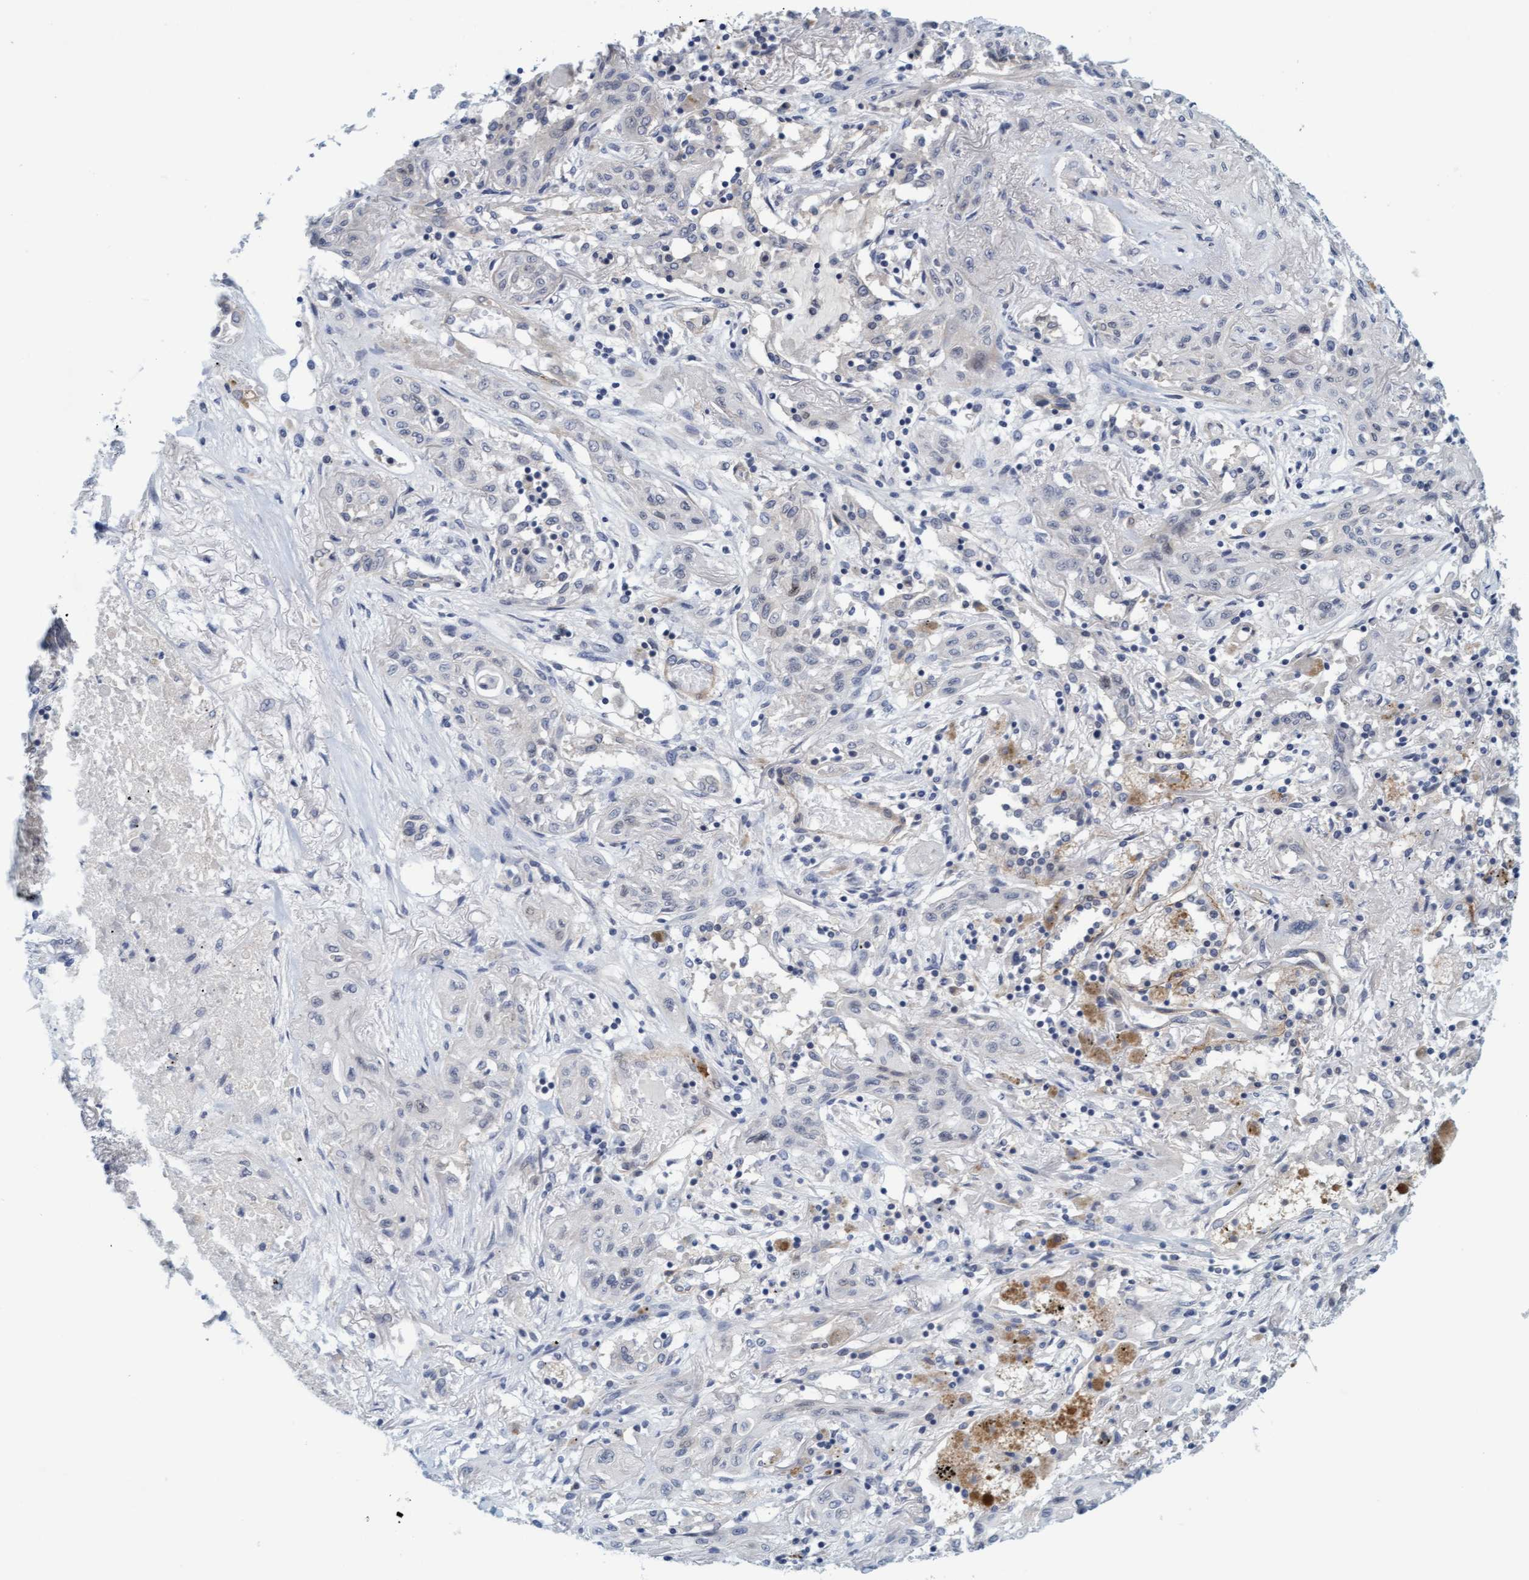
{"staining": {"intensity": "negative", "quantity": "none", "location": "none"}, "tissue": "lung cancer", "cell_type": "Tumor cells", "image_type": "cancer", "snomed": [{"axis": "morphology", "description": "Squamous cell carcinoma, NOS"}, {"axis": "topography", "description": "Lung"}], "caption": "Tumor cells show no significant protein positivity in squamous cell carcinoma (lung).", "gene": "TSTD2", "patient": {"sex": "female", "age": 47}}